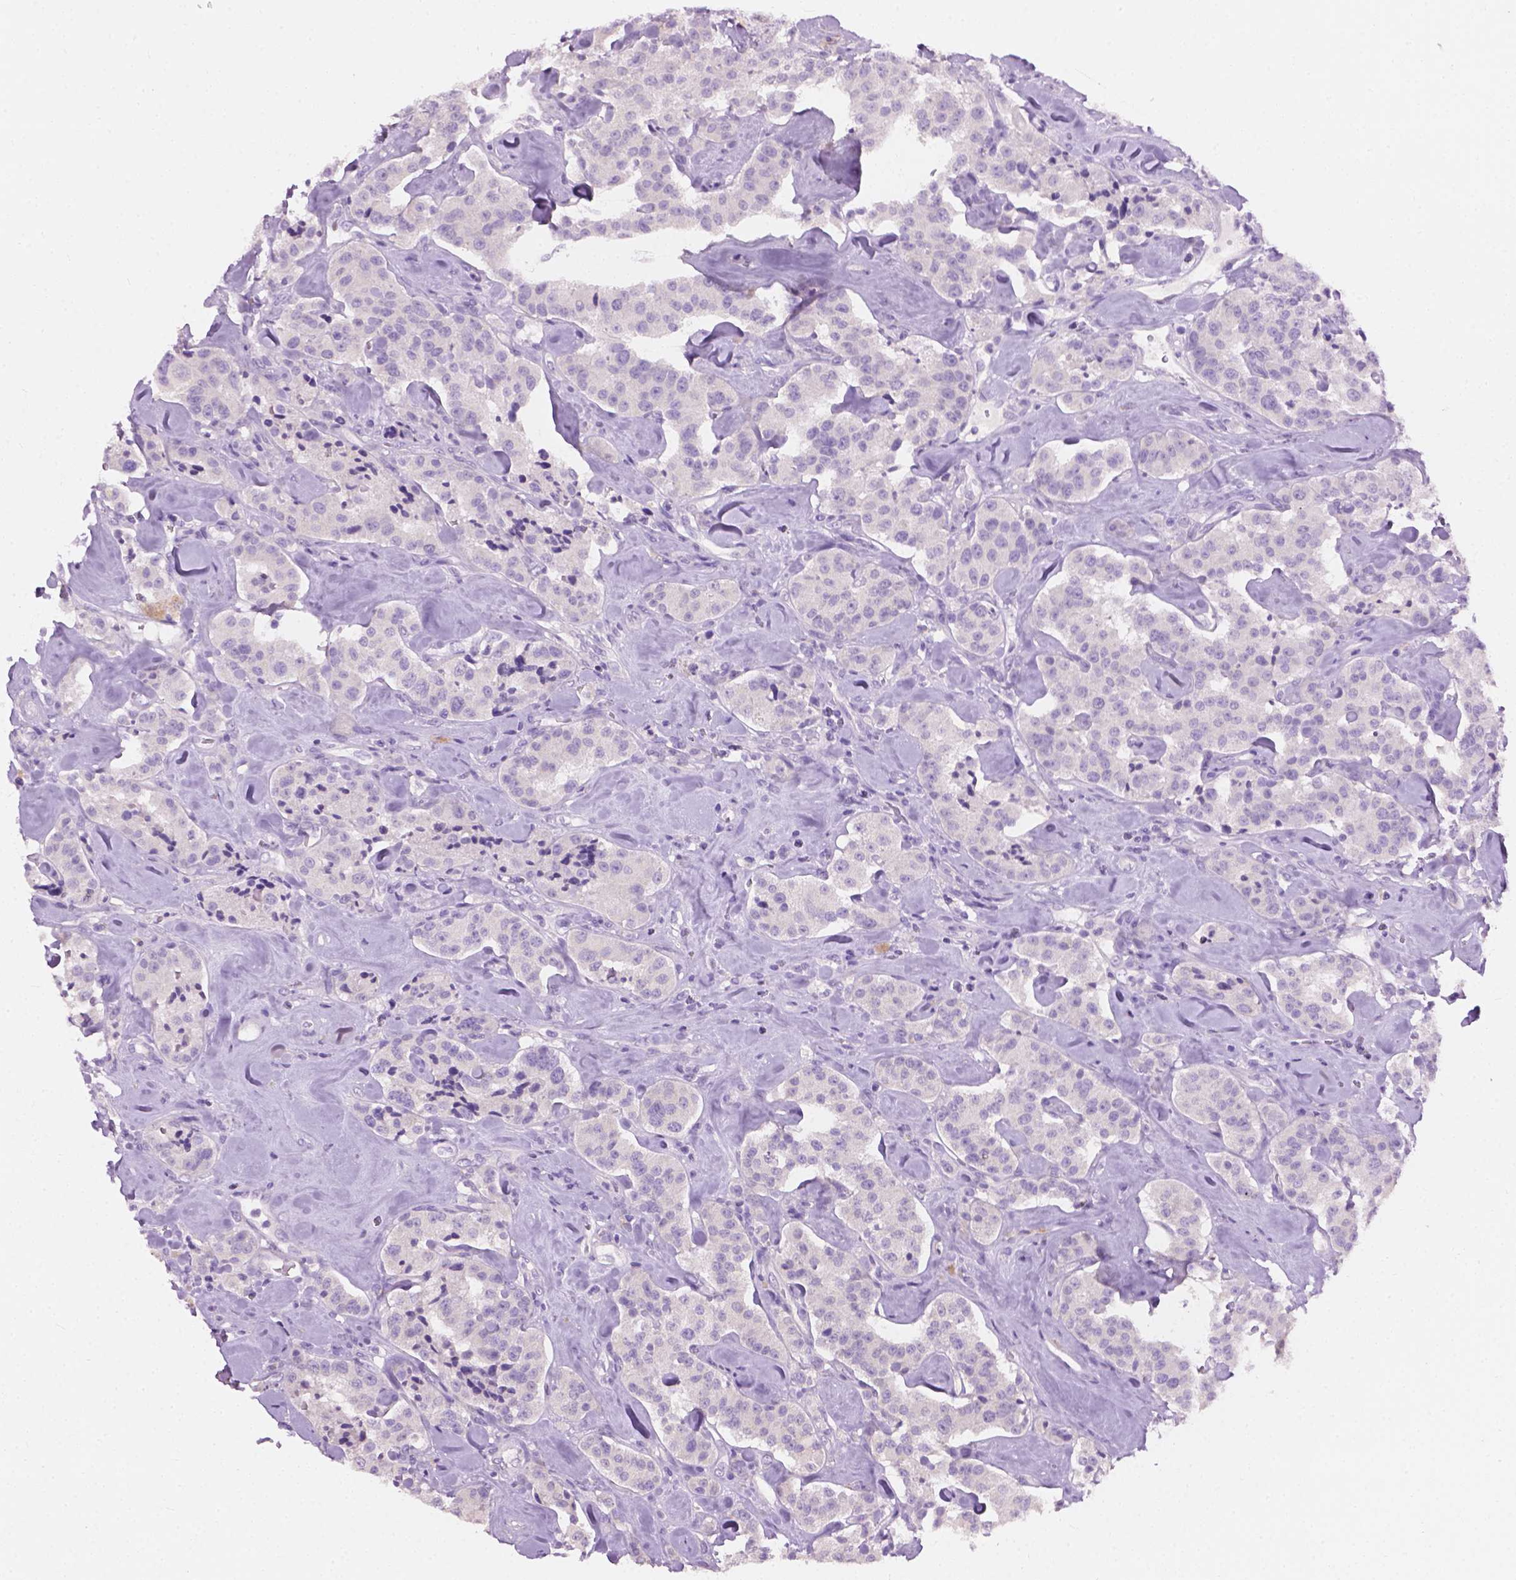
{"staining": {"intensity": "negative", "quantity": "none", "location": "none"}, "tissue": "carcinoid", "cell_type": "Tumor cells", "image_type": "cancer", "snomed": [{"axis": "morphology", "description": "Carcinoid, malignant, NOS"}, {"axis": "topography", "description": "Pancreas"}], "caption": "Tumor cells are negative for brown protein staining in carcinoid.", "gene": "KRT17", "patient": {"sex": "male", "age": 41}}